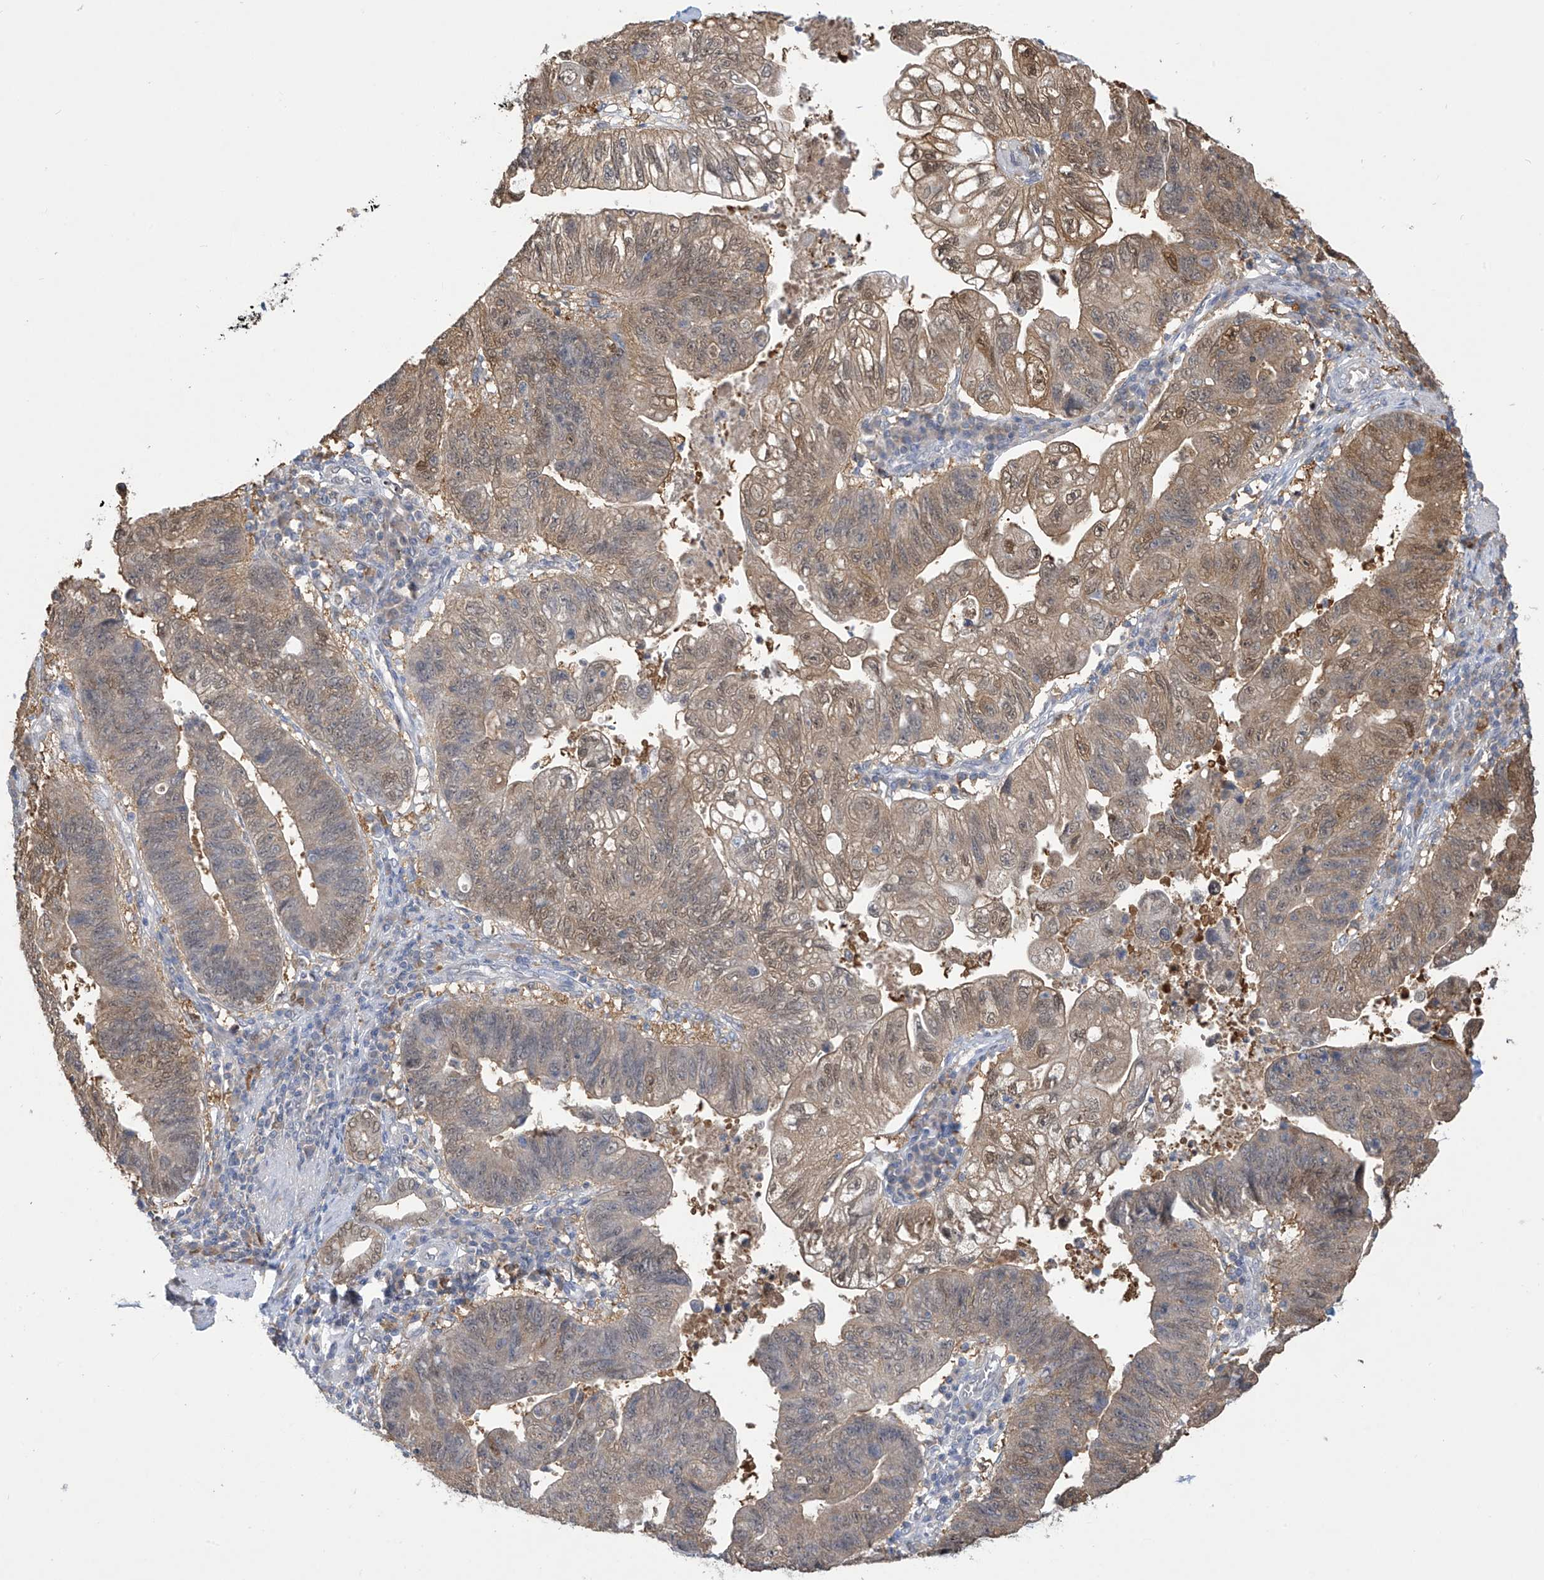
{"staining": {"intensity": "moderate", "quantity": "25%-75%", "location": "cytoplasmic/membranous,nuclear"}, "tissue": "stomach cancer", "cell_type": "Tumor cells", "image_type": "cancer", "snomed": [{"axis": "morphology", "description": "Adenocarcinoma, NOS"}, {"axis": "topography", "description": "Stomach"}], "caption": "Protein expression by IHC shows moderate cytoplasmic/membranous and nuclear staining in approximately 25%-75% of tumor cells in stomach cancer (adenocarcinoma).", "gene": "IDH1", "patient": {"sex": "male", "age": 59}}